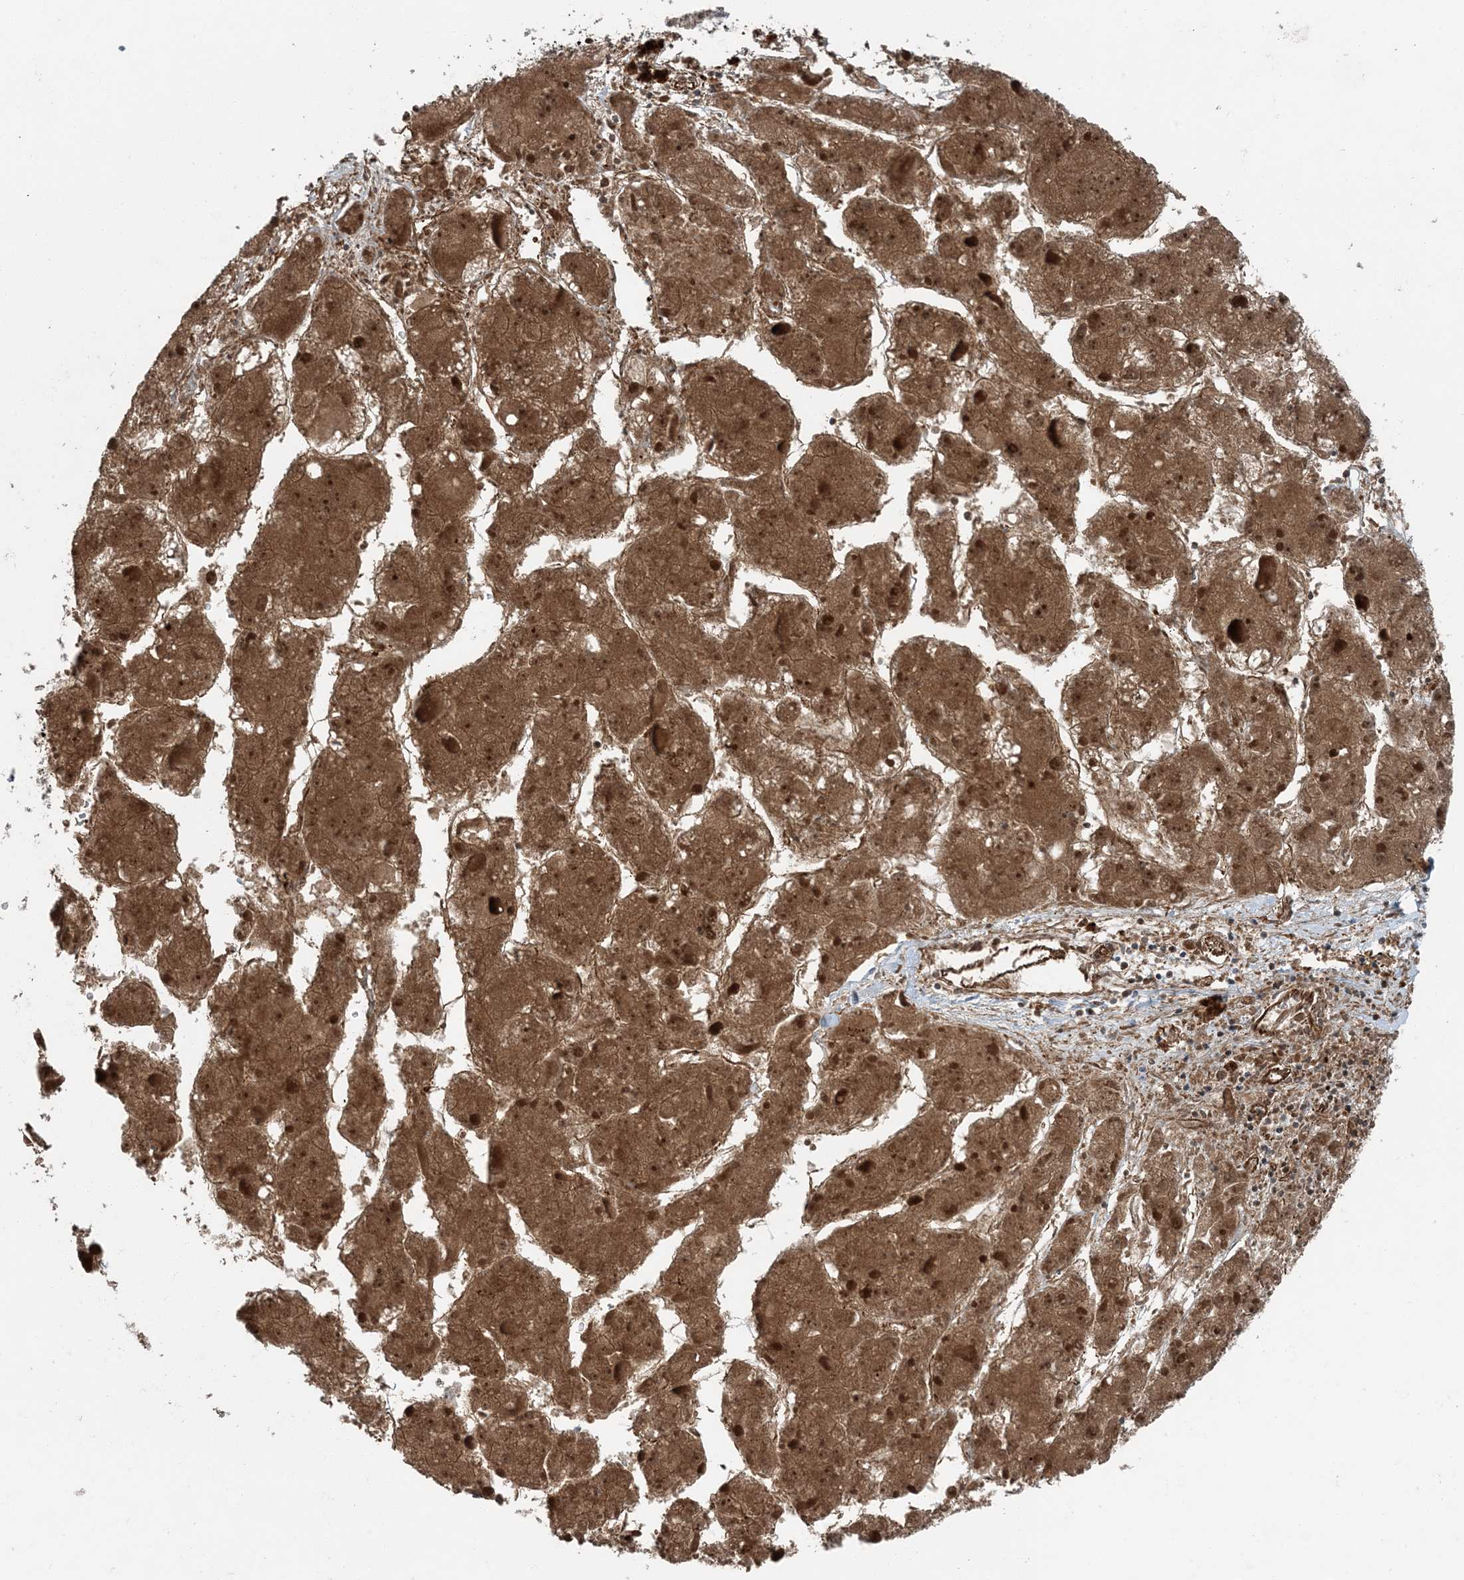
{"staining": {"intensity": "moderate", "quantity": ">75%", "location": "cytoplasmic/membranous,nuclear"}, "tissue": "liver cancer", "cell_type": "Tumor cells", "image_type": "cancer", "snomed": [{"axis": "morphology", "description": "Carcinoma, Hepatocellular, NOS"}, {"axis": "topography", "description": "Liver"}], "caption": "About >75% of tumor cells in hepatocellular carcinoma (liver) show moderate cytoplasmic/membranous and nuclear protein expression as visualized by brown immunohistochemical staining.", "gene": "EDEM2", "patient": {"sex": "female", "age": 73}}